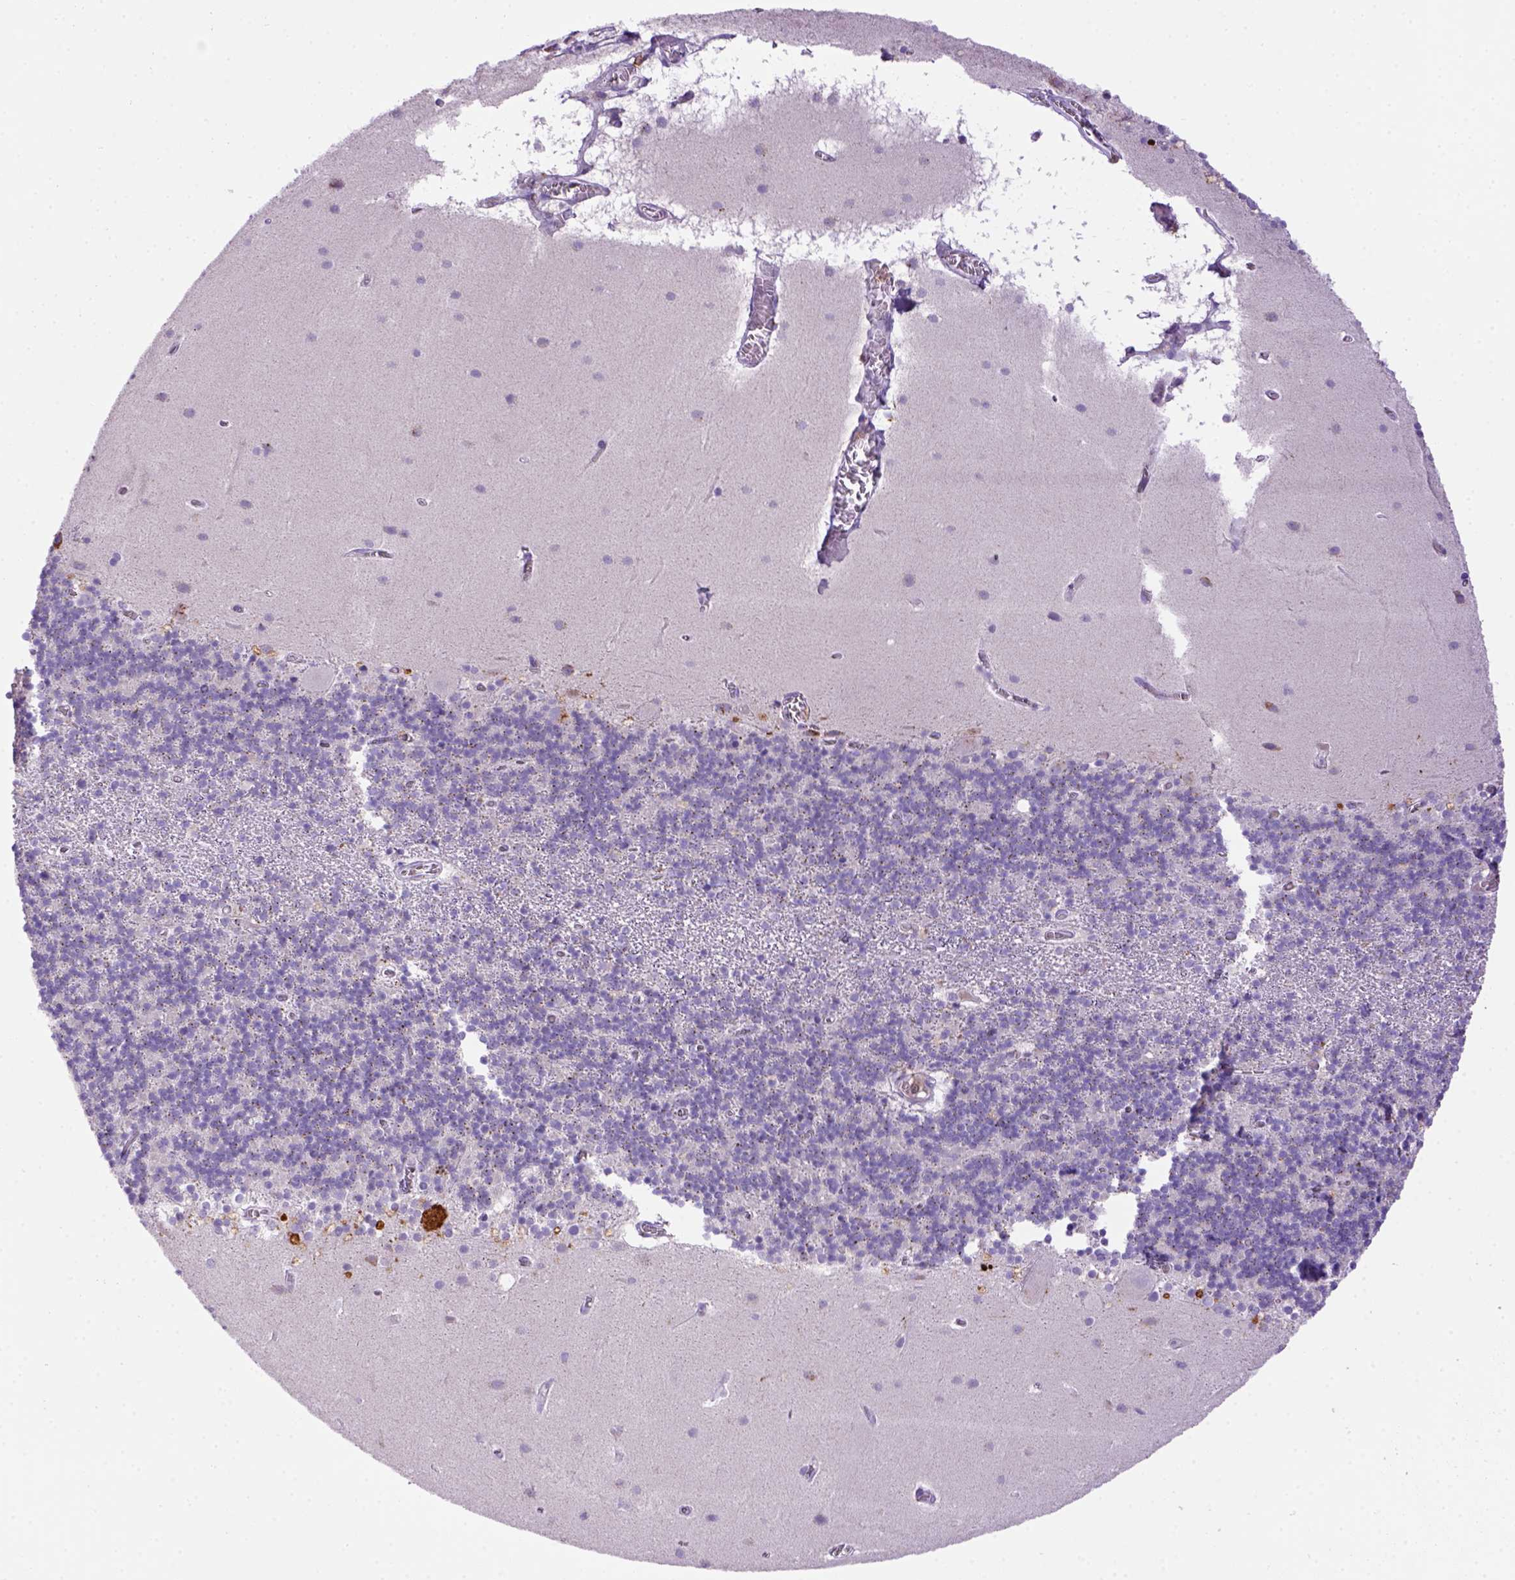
{"staining": {"intensity": "negative", "quantity": "none", "location": "none"}, "tissue": "cerebellum", "cell_type": "Cells in granular layer", "image_type": "normal", "snomed": [{"axis": "morphology", "description": "Normal tissue, NOS"}, {"axis": "topography", "description": "Cerebellum"}], "caption": "This is an immunohistochemistry micrograph of benign cerebellum. There is no positivity in cells in granular layer.", "gene": "CD3E", "patient": {"sex": "male", "age": 70}}